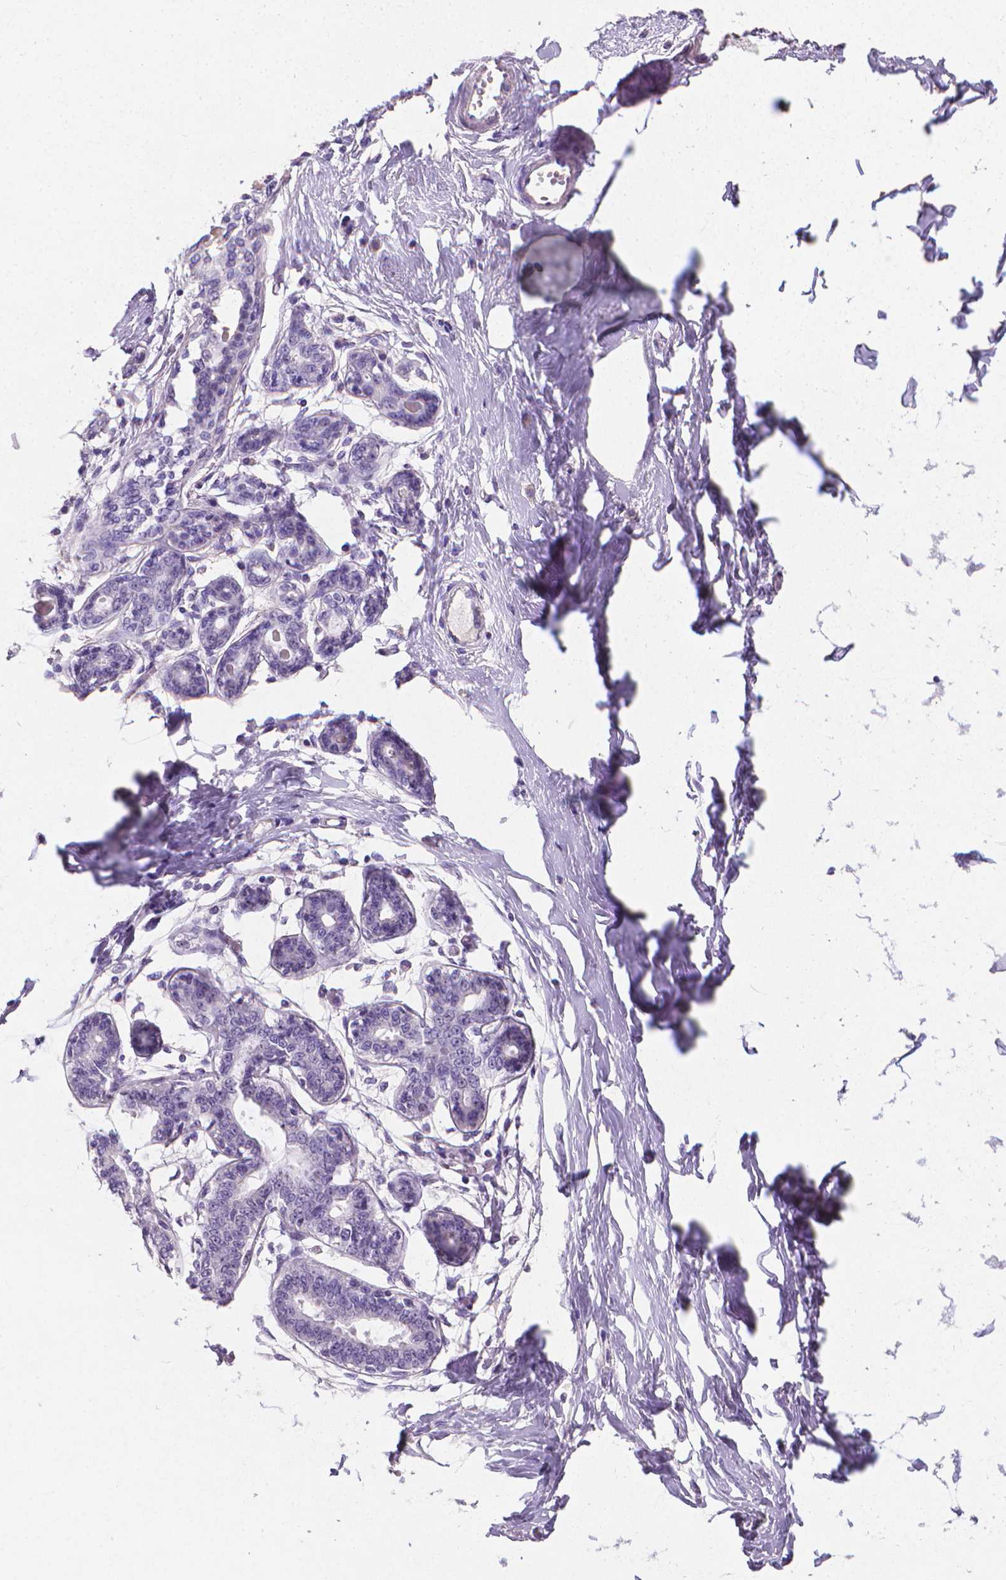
{"staining": {"intensity": "negative", "quantity": "none", "location": "none"}, "tissue": "breast", "cell_type": "Adipocytes", "image_type": "normal", "snomed": [{"axis": "morphology", "description": "Normal tissue, NOS"}, {"axis": "topography", "description": "Skin"}, {"axis": "topography", "description": "Breast"}], "caption": "Image shows no significant protein positivity in adipocytes of benign breast. Nuclei are stained in blue.", "gene": "XPNPEP2", "patient": {"sex": "female", "age": 43}}